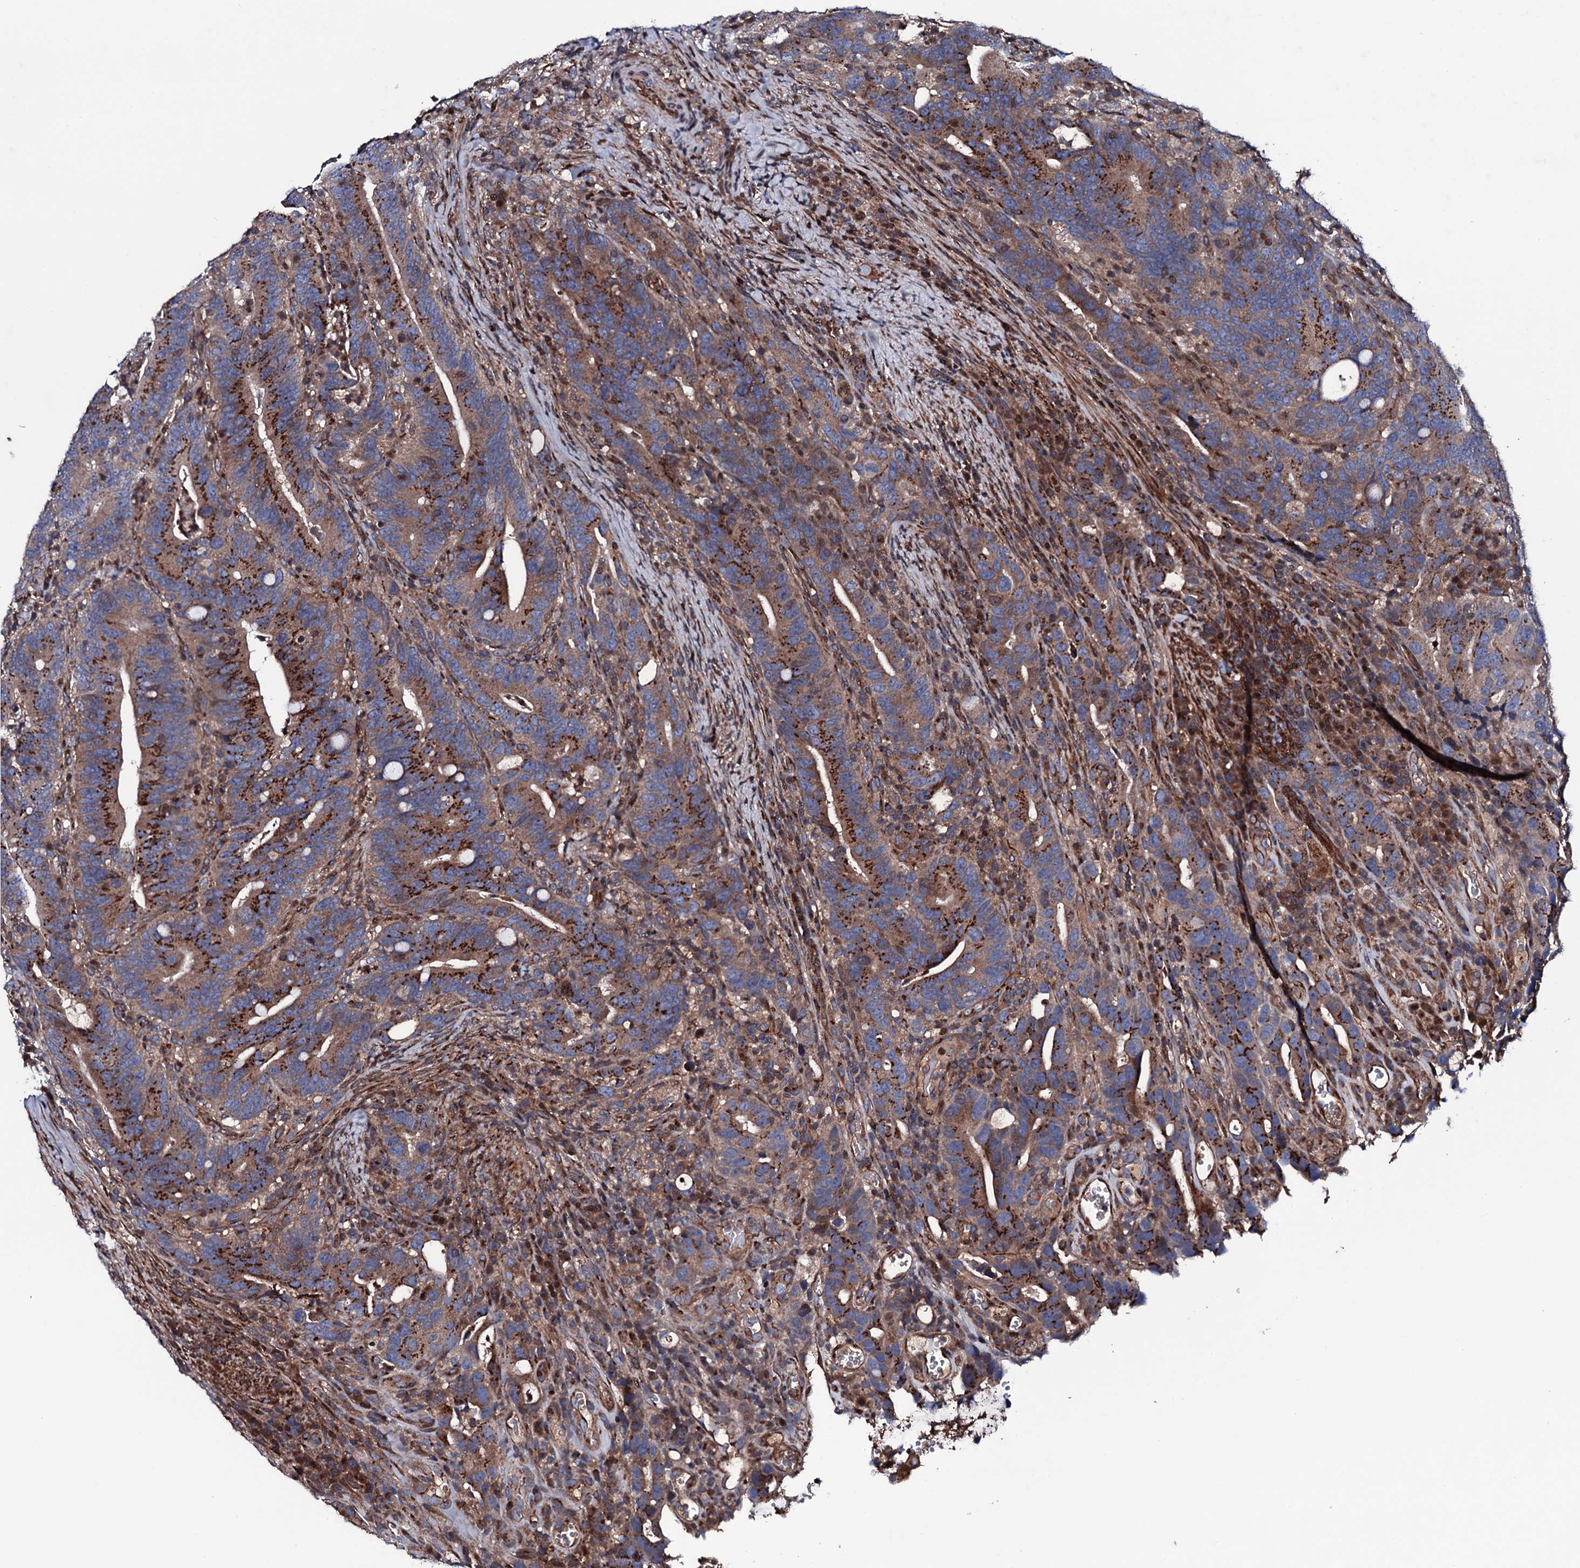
{"staining": {"intensity": "strong", "quantity": ">75%", "location": "cytoplasmic/membranous"}, "tissue": "colorectal cancer", "cell_type": "Tumor cells", "image_type": "cancer", "snomed": [{"axis": "morphology", "description": "Adenocarcinoma, NOS"}, {"axis": "topography", "description": "Colon"}], "caption": "Immunohistochemical staining of colorectal cancer (adenocarcinoma) exhibits high levels of strong cytoplasmic/membranous positivity in approximately >75% of tumor cells.", "gene": "PLET1", "patient": {"sex": "female", "age": 66}}